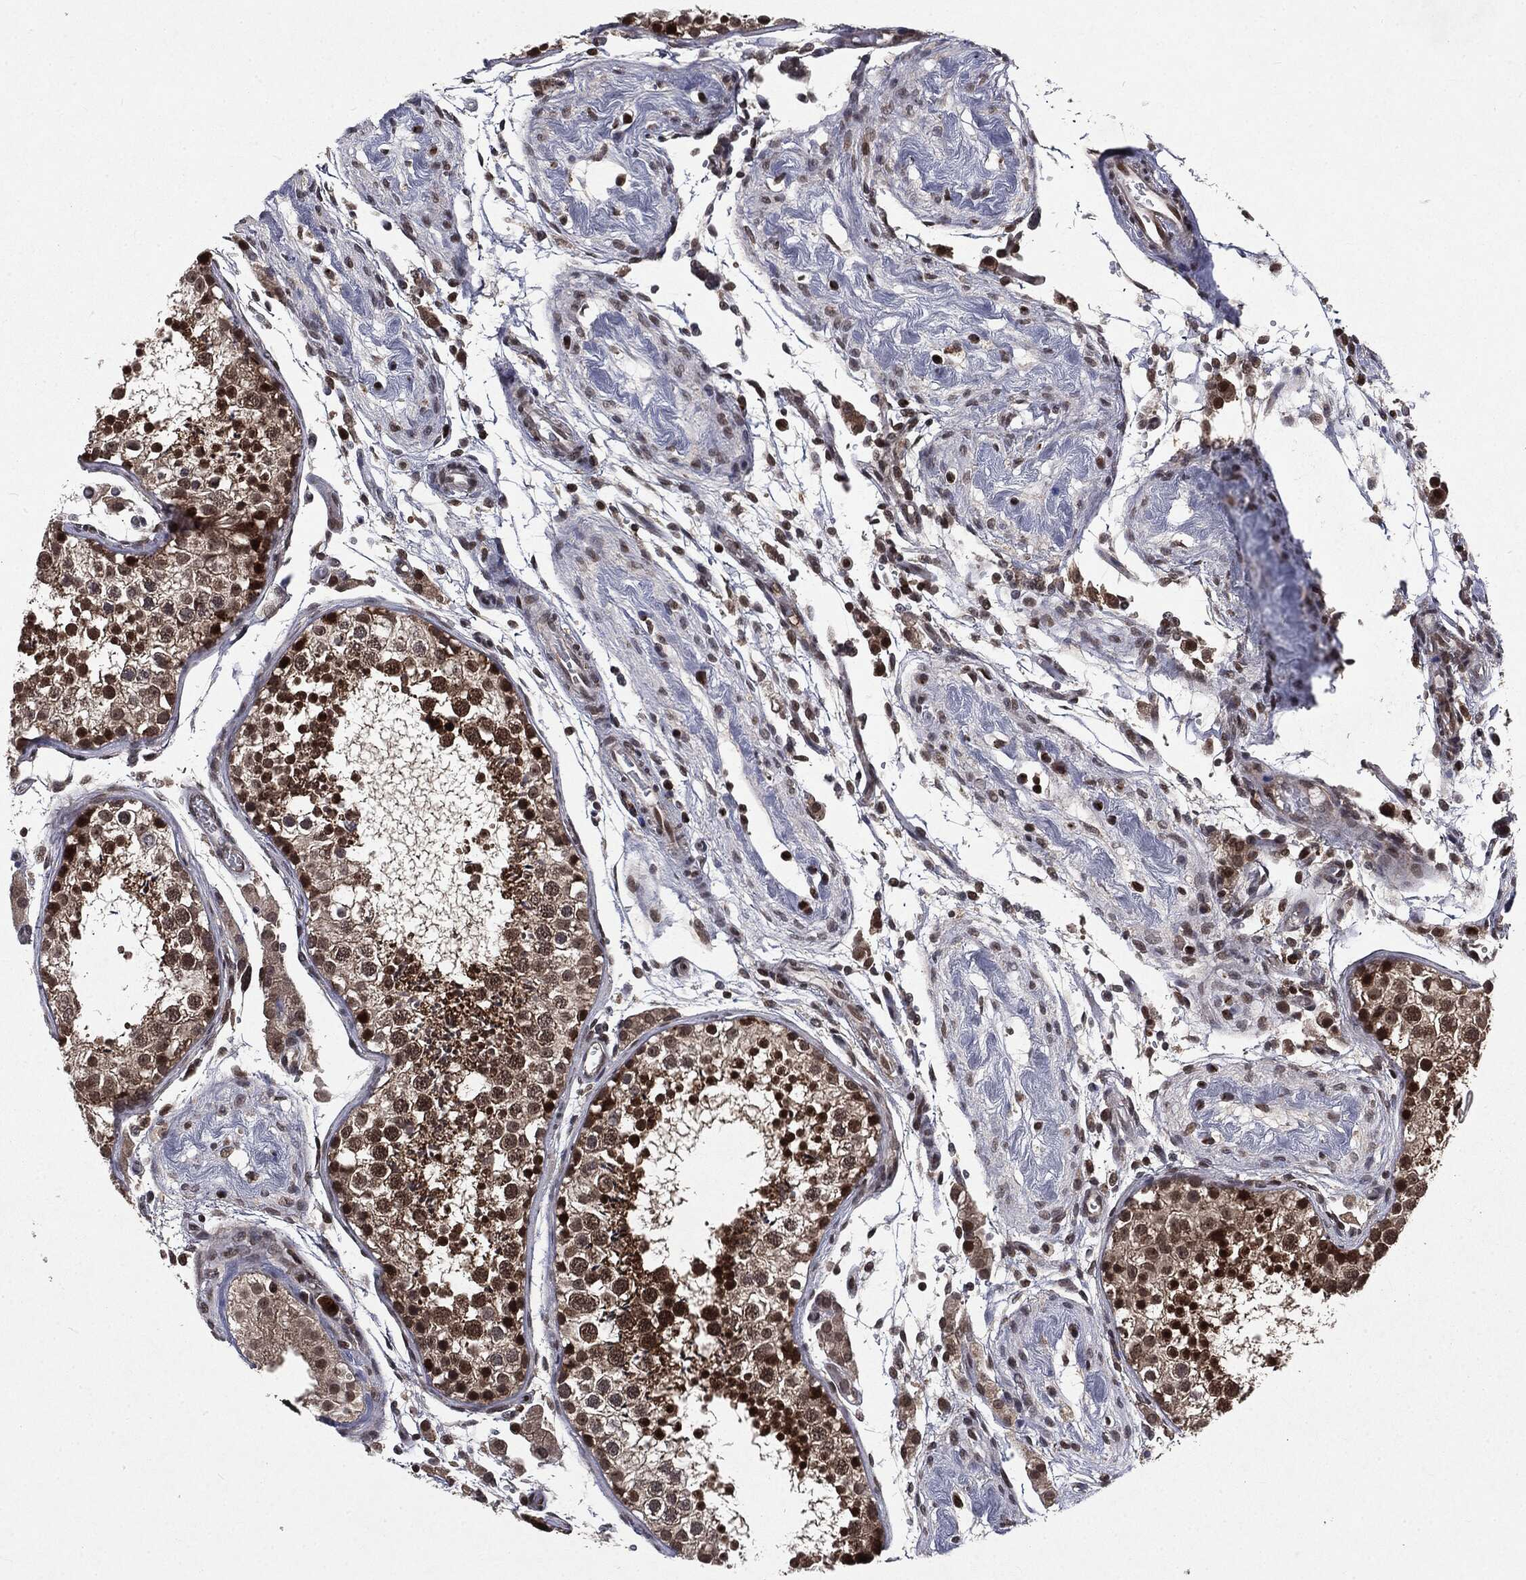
{"staining": {"intensity": "strong", "quantity": "25%-75%", "location": "nuclear"}, "tissue": "testis", "cell_type": "Cells in seminiferous ducts", "image_type": "normal", "snomed": [{"axis": "morphology", "description": "Normal tissue, NOS"}, {"axis": "topography", "description": "Testis"}], "caption": "This histopathology image reveals immunohistochemistry (IHC) staining of unremarkable testis, with high strong nuclear positivity in about 25%-75% of cells in seminiferous ducts.", "gene": "STAU2", "patient": {"sex": "male", "age": 29}}